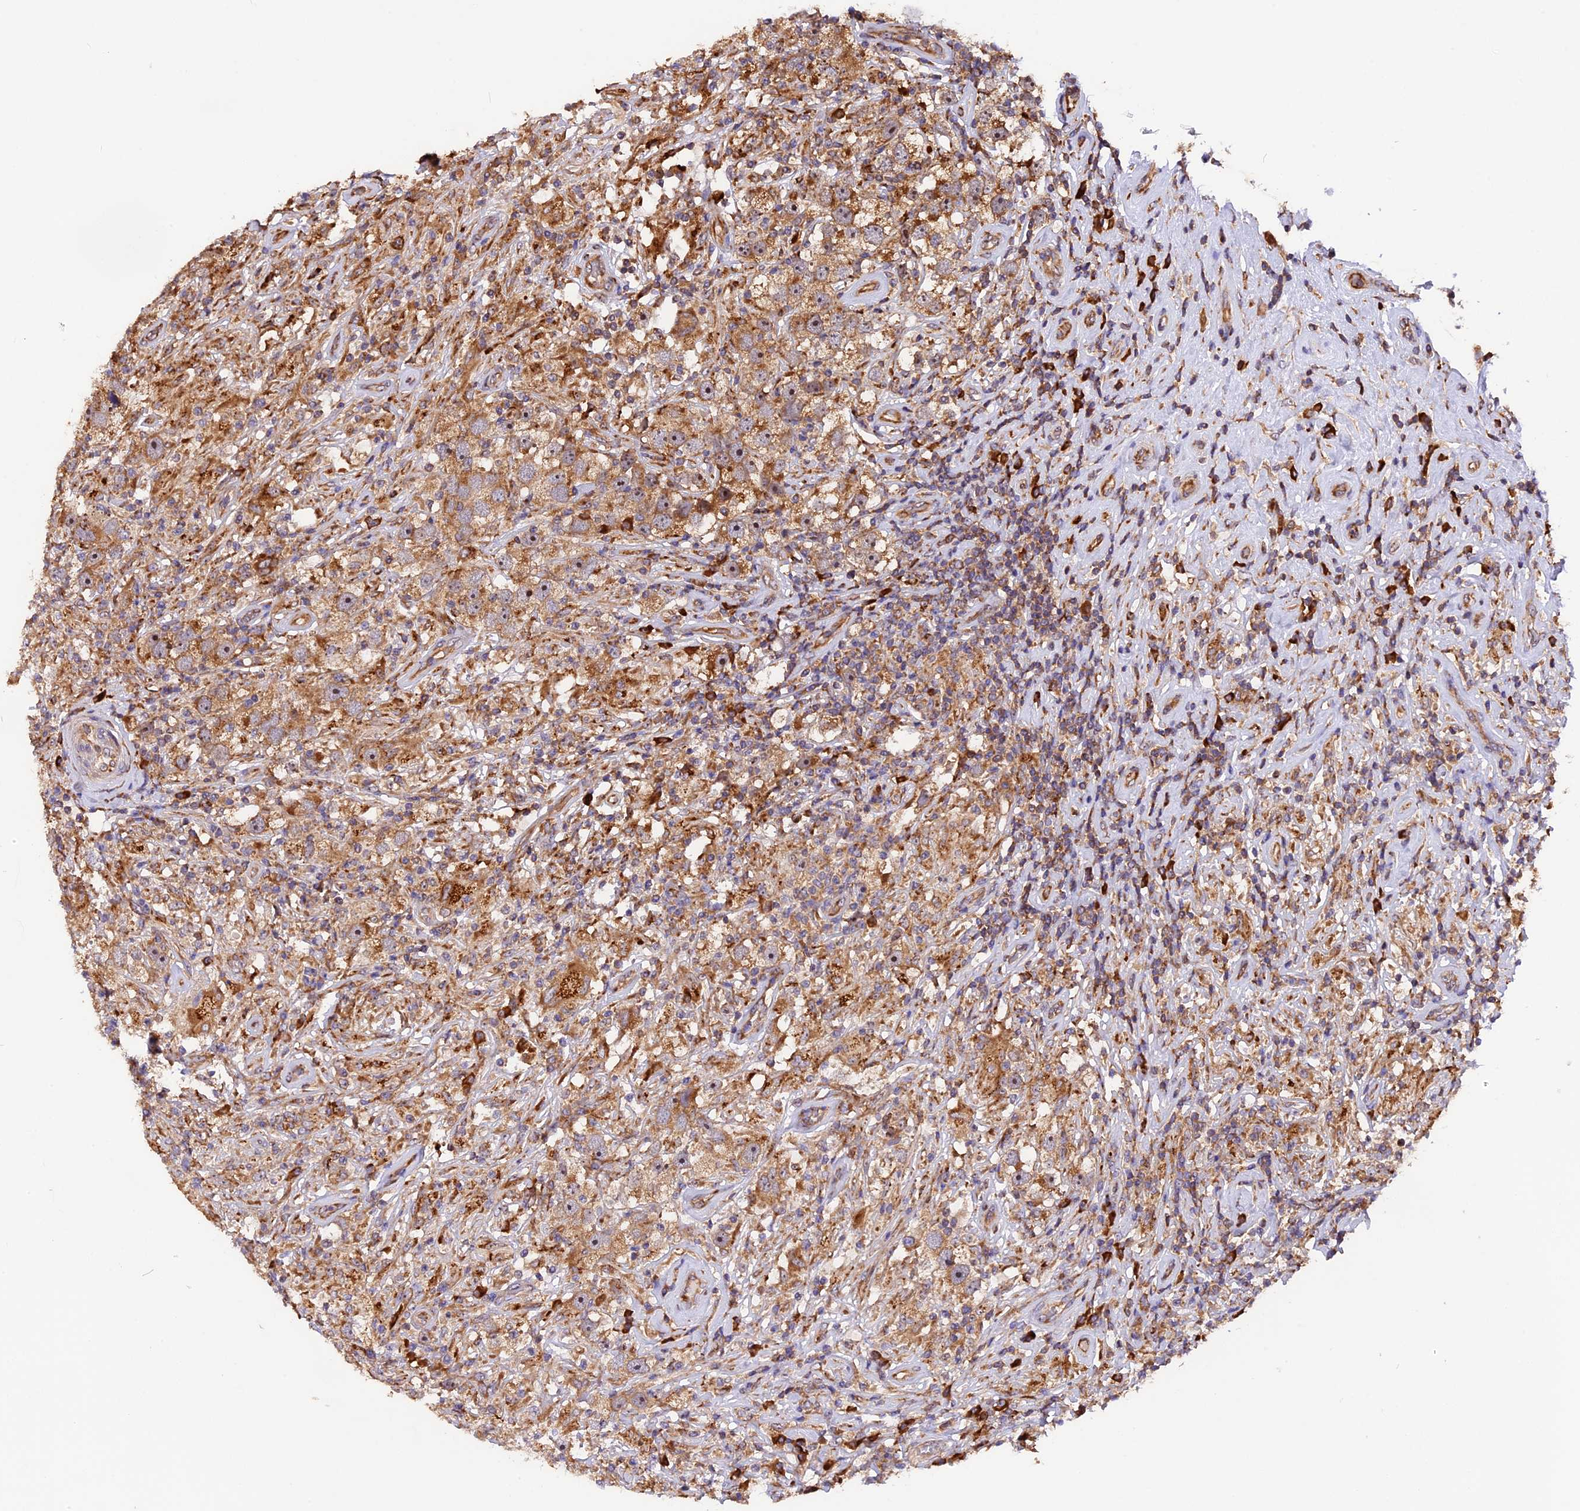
{"staining": {"intensity": "moderate", "quantity": ">75%", "location": "cytoplasmic/membranous,nuclear"}, "tissue": "testis cancer", "cell_type": "Tumor cells", "image_type": "cancer", "snomed": [{"axis": "morphology", "description": "Seminoma, NOS"}, {"axis": "topography", "description": "Testis"}], "caption": "An immunohistochemistry (IHC) micrograph of neoplastic tissue is shown. Protein staining in brown shows moderate cytoplasmic/membranous and nuclear positivity in testis seminoma within tumor cells.", "gene": "GNPTAB", "patient": {"sex": "male", "age": 49}}